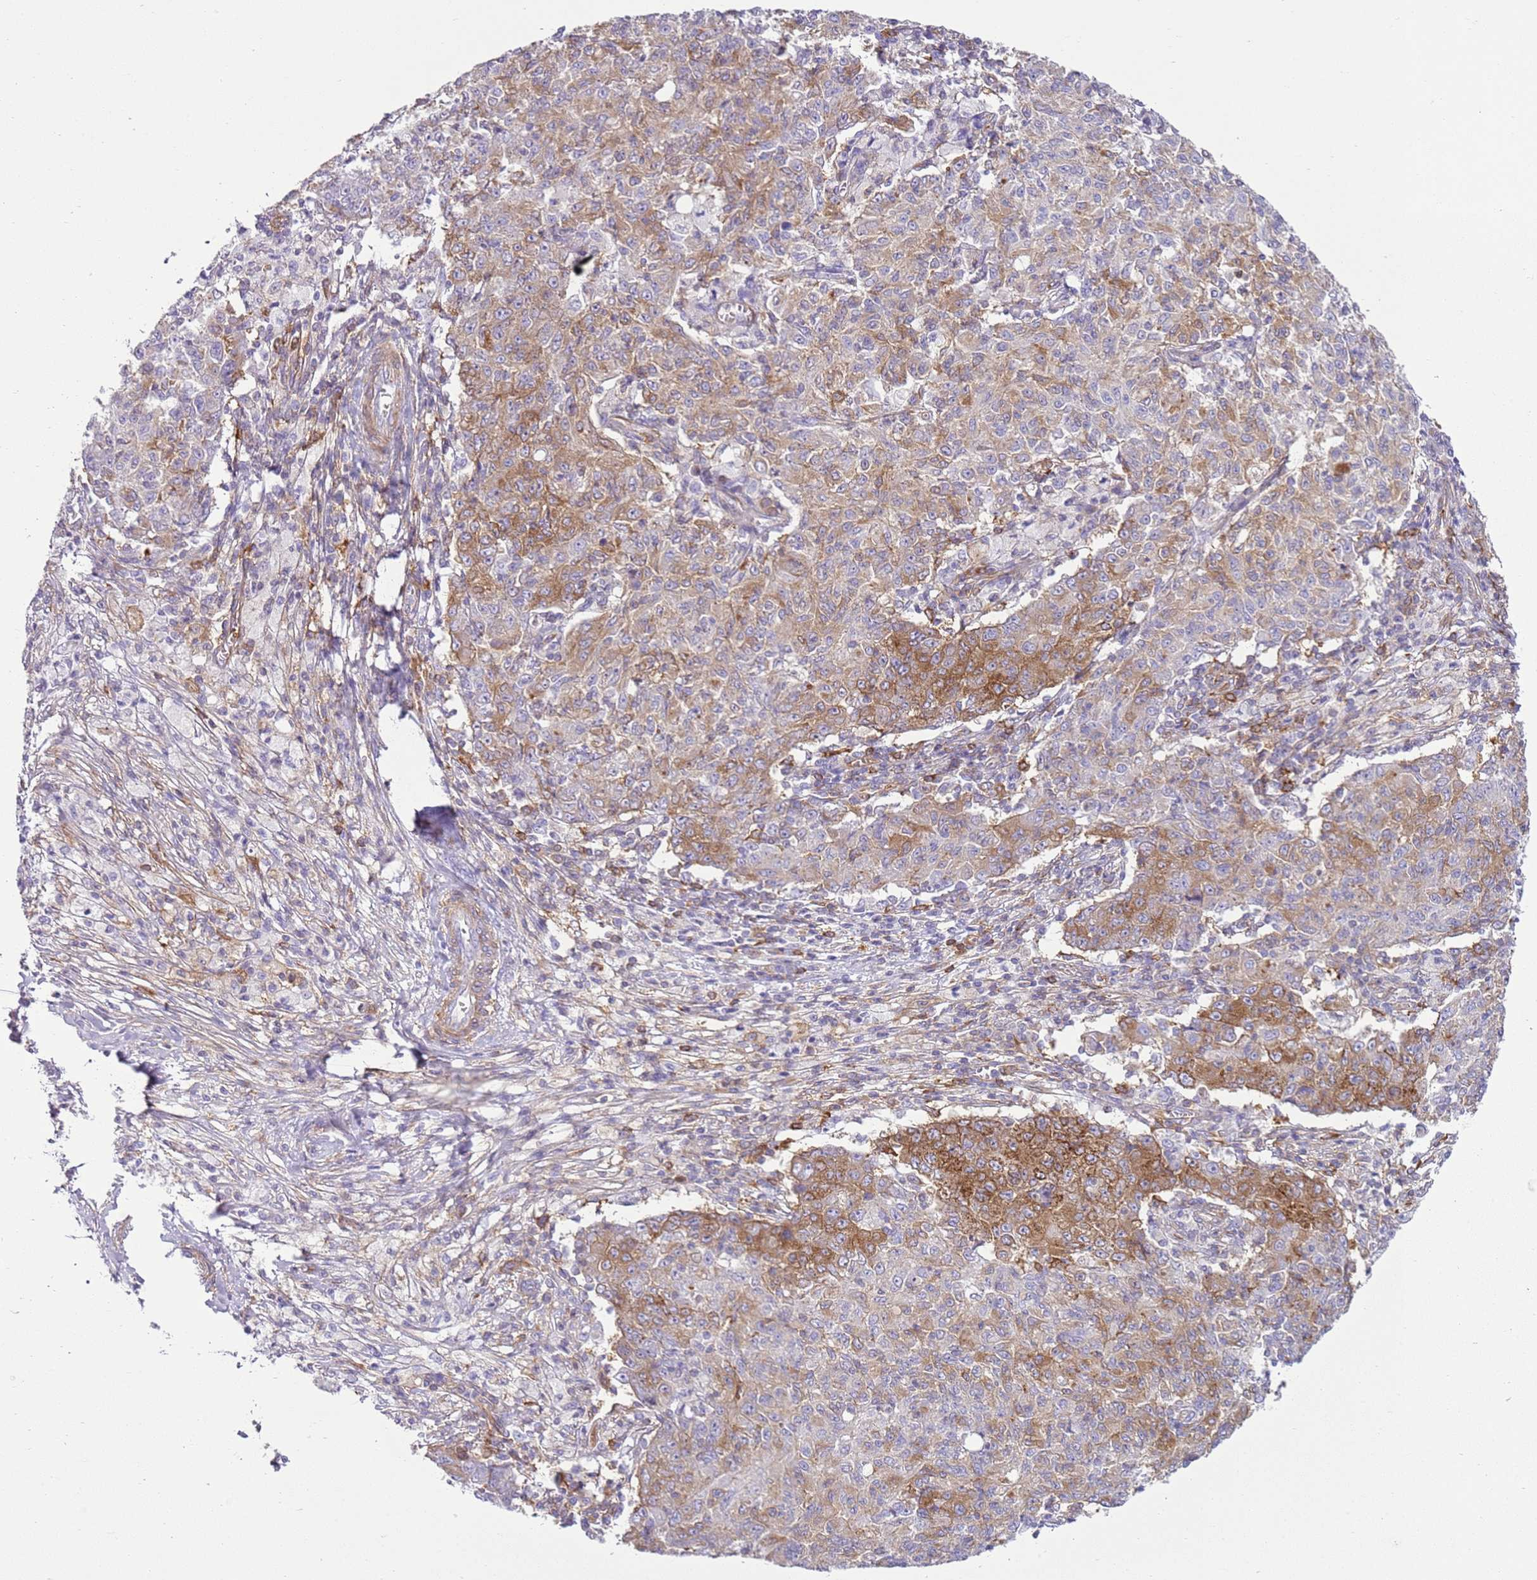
{"staining": {"intensity": "moderate", "quantity": "25%-75%", "location": "cytoplasmic/membranous"}, "tissue": "ovarian cancer", "cell_type": "Tumor cells", "image_type": "cancer", "snomed": [{"axis": "morphology", "description": "Carcinoma, endometroid"}, {"axis": "topography", "description": "Ovary"}], "caption": "Protein staining of ovarian cancer (endometroid carcinoma) tissue reveals moderate cytoplasmic/membranous expression in approximately 25%-75% of tumor cells.", "gene": "SNX21", "patient": {"sex": "female", "age": 42}}